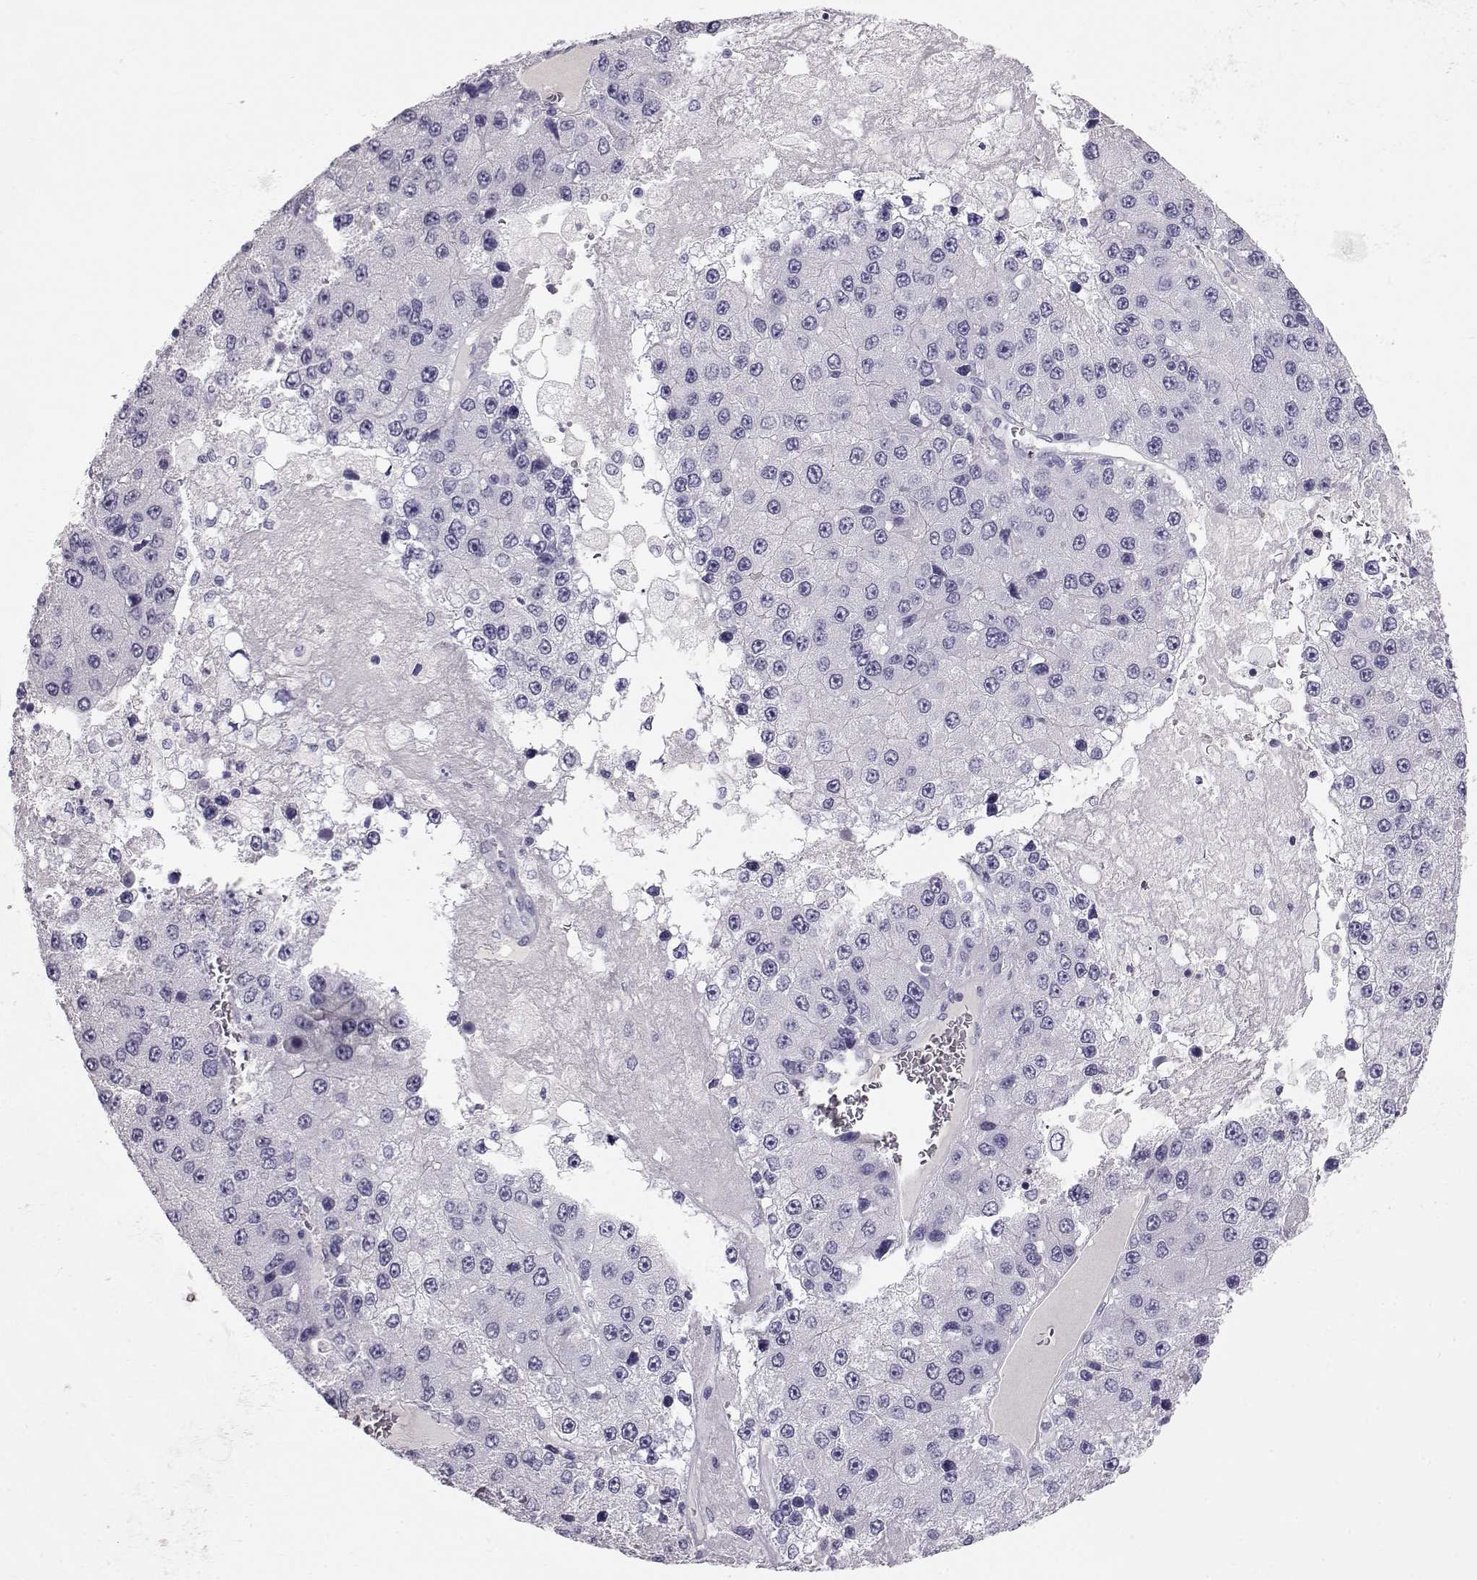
{"staining": {"intensity": "negative", "quantity": "none", "location": "none"}, "tissue": "liver cancer", "cell_type": "Tumor cells", "image_type": "cancer", "snomed": [{"axis": "morphology", "description": "Carcinoma, Hepatocellular, NOS"}, {"axis": "topography", "description": "Liver"}], "caption": "Protein analysis of liver cancer displays no significant expression in tumor cells.", "gene": "GPR26", "patient": {"sex": "female", "age": 73}}